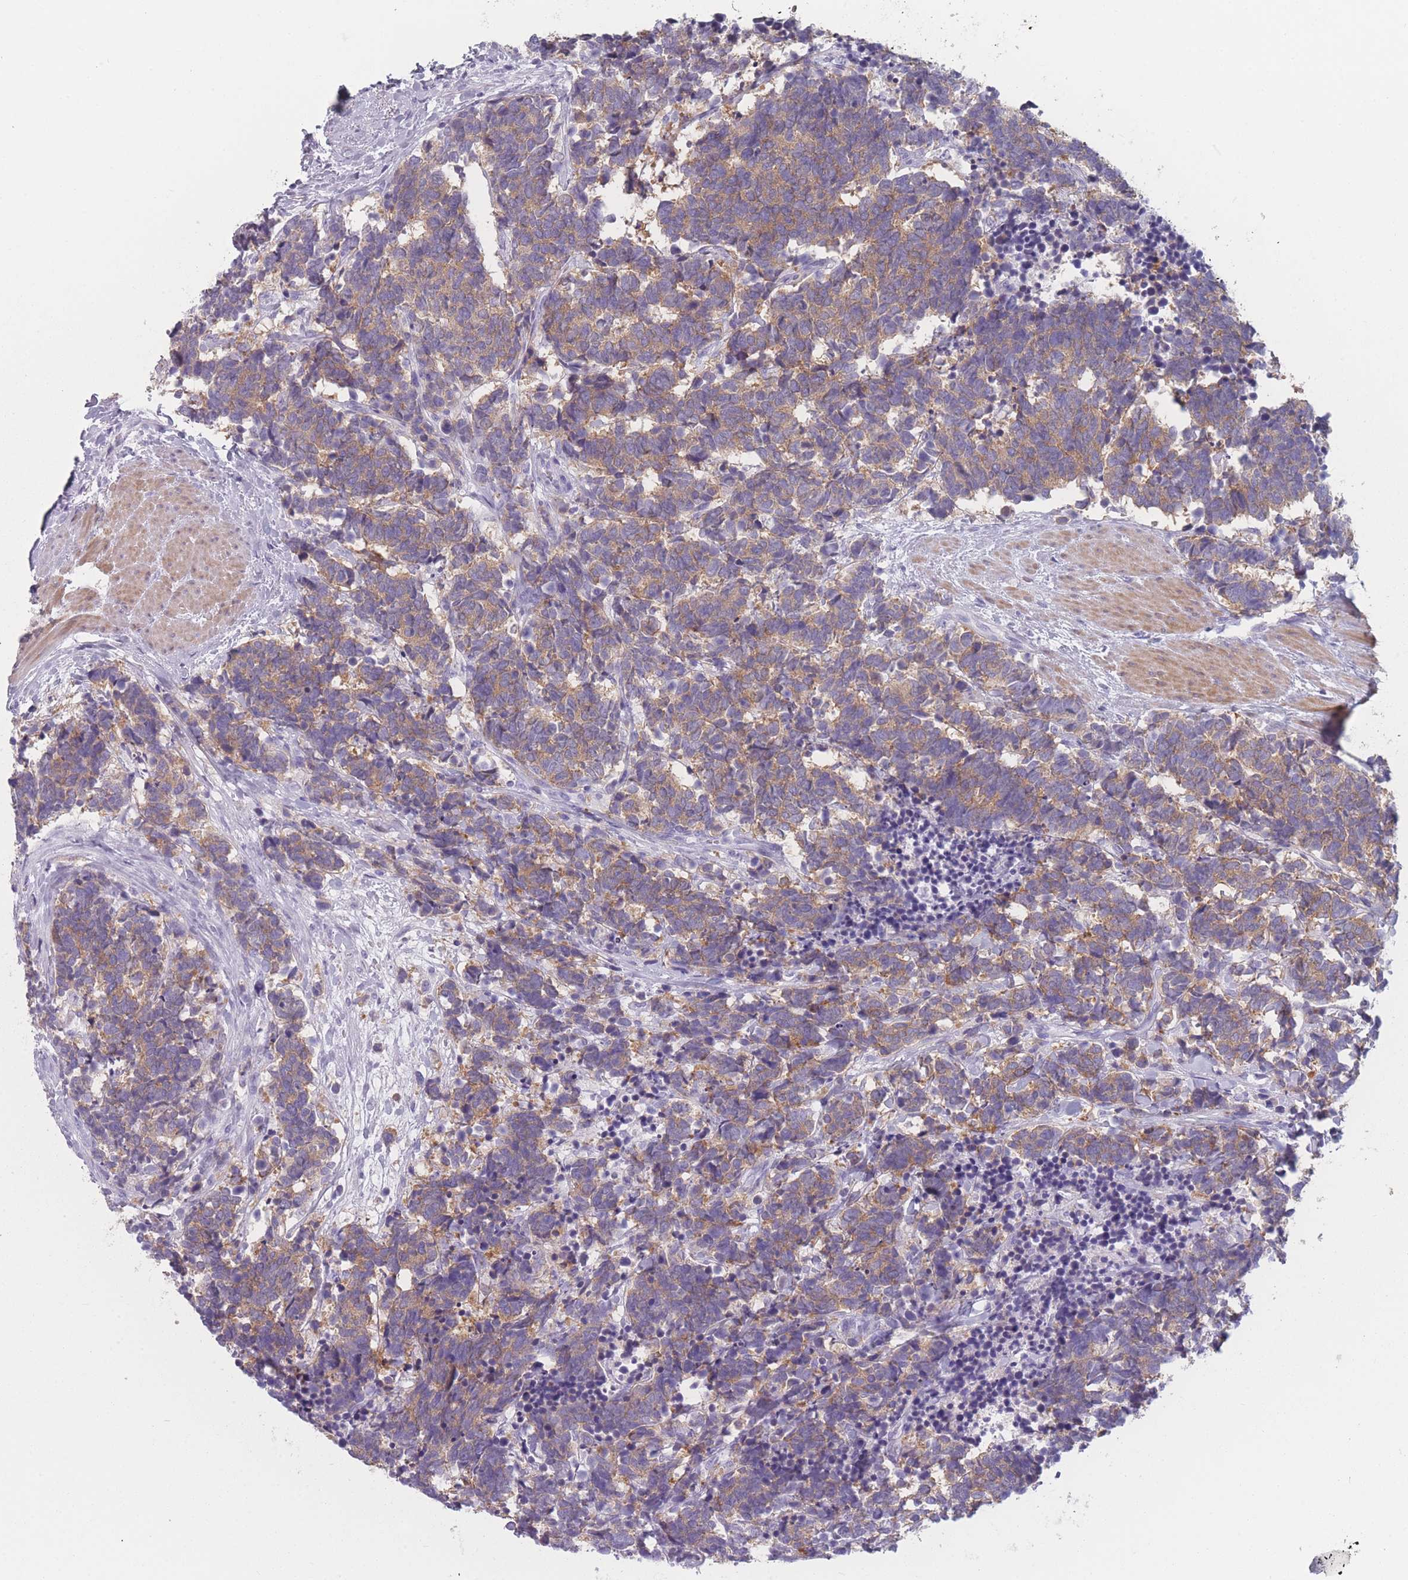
{"staining": {"intensity": "moderate", "quantity": ">75%", "location": "cytoplasmic/membranous"}, "tissue": "carcinoid", "cell_type": "Tumor cells", "image_type": "cancer", "snomed": [{"axis": "morphology", "description": "Carcinoma, NOS"}, {"axis": "morphology", "description": "Carcinoid, malignant, NOS"}, {"axis": "topography", "description": "Prostate"}], "caption": "A photomicrograph showing moderate cytoplasmic/membranous expression in about >75% of tumor cells in carcinoid, as visualized by brown immunohistochemical staining.", "gene": "PPFIA3", "patient": {"sex": "male", "age": 57}}